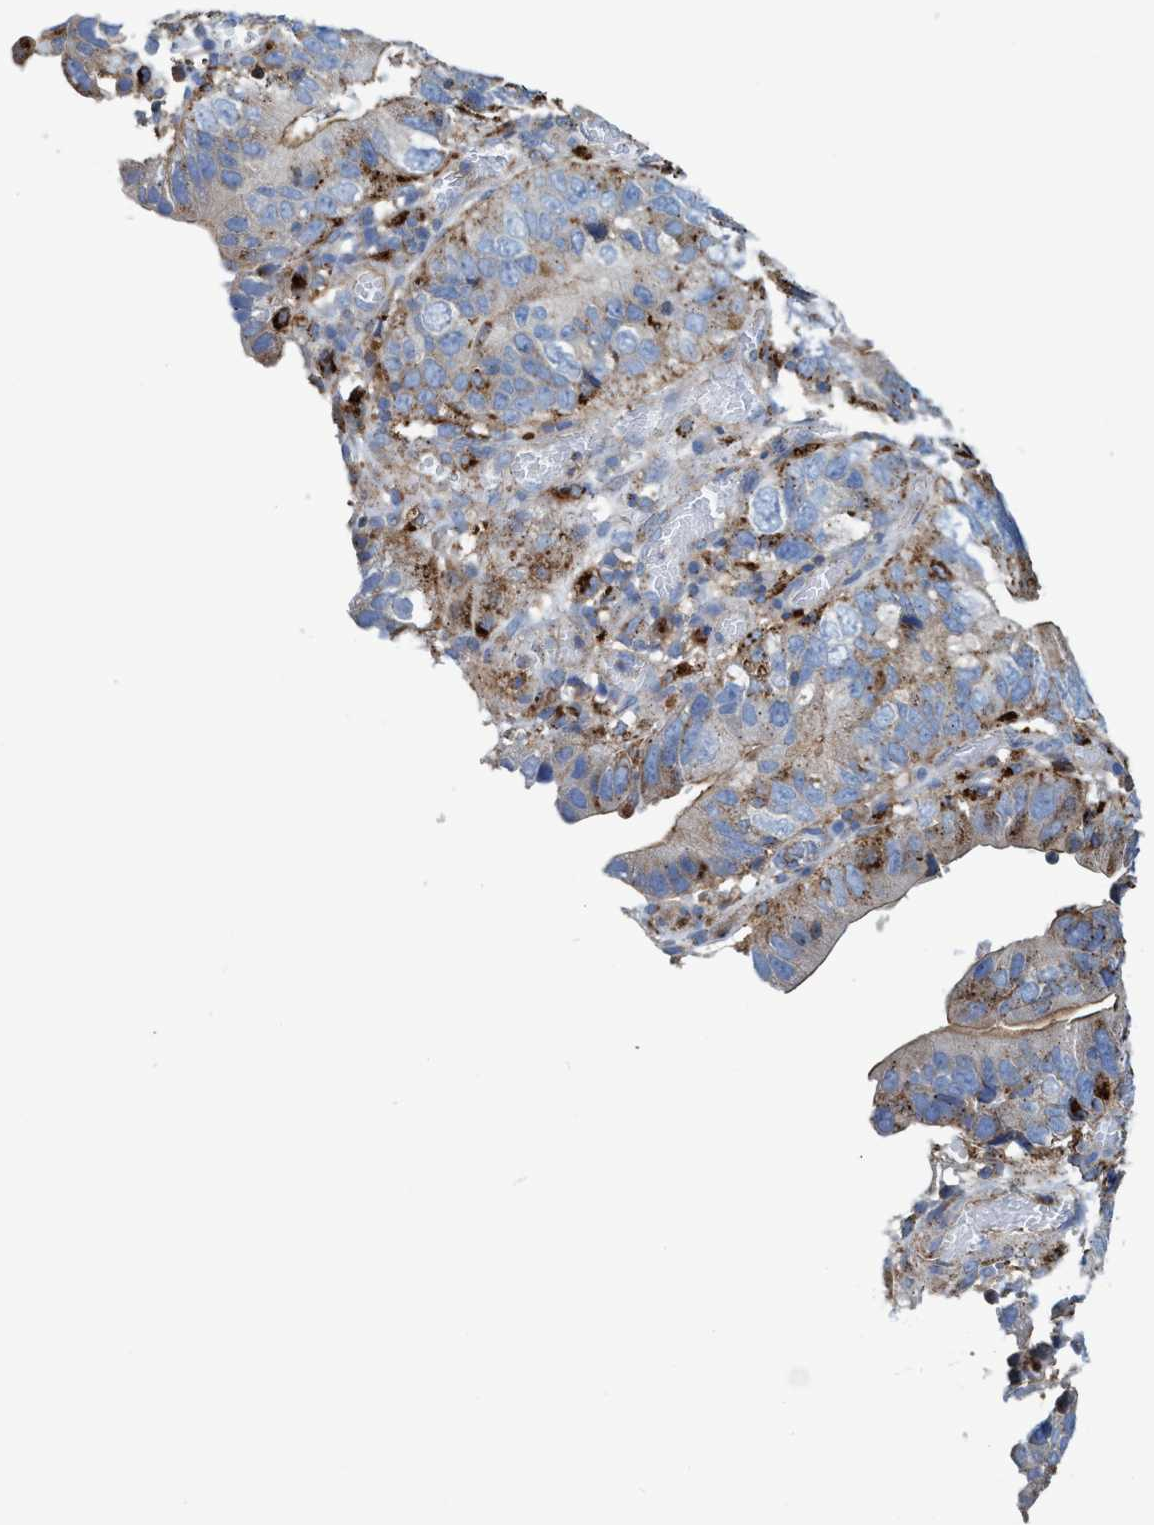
{"staining": {"intensity": "moderate", "quantity": ">75%", "location": "cytoplasmic/membranous"}, "tissue": "stomach cancer", "cell_type": "Tumor cells", "image_type": "cancer", "snomed": [{"axis": "morphology", "description": "Adenocarcinoma, NOS"}, {"axis": "topography", "description": "Stomach"}], "caption": "Immunohistochemistry photomicrograph of neoplastic tissue: stomach adenocarcinoma stained using immunohistochemistry shows medium levels of moderate protein expression localized specifically in the cytoplasmic/membranous of tumor cells, appearing as a cytoplasmic/membranous brown color.", "gene": "TRIM65", "patient": {"sex": "male", "age": 59}}